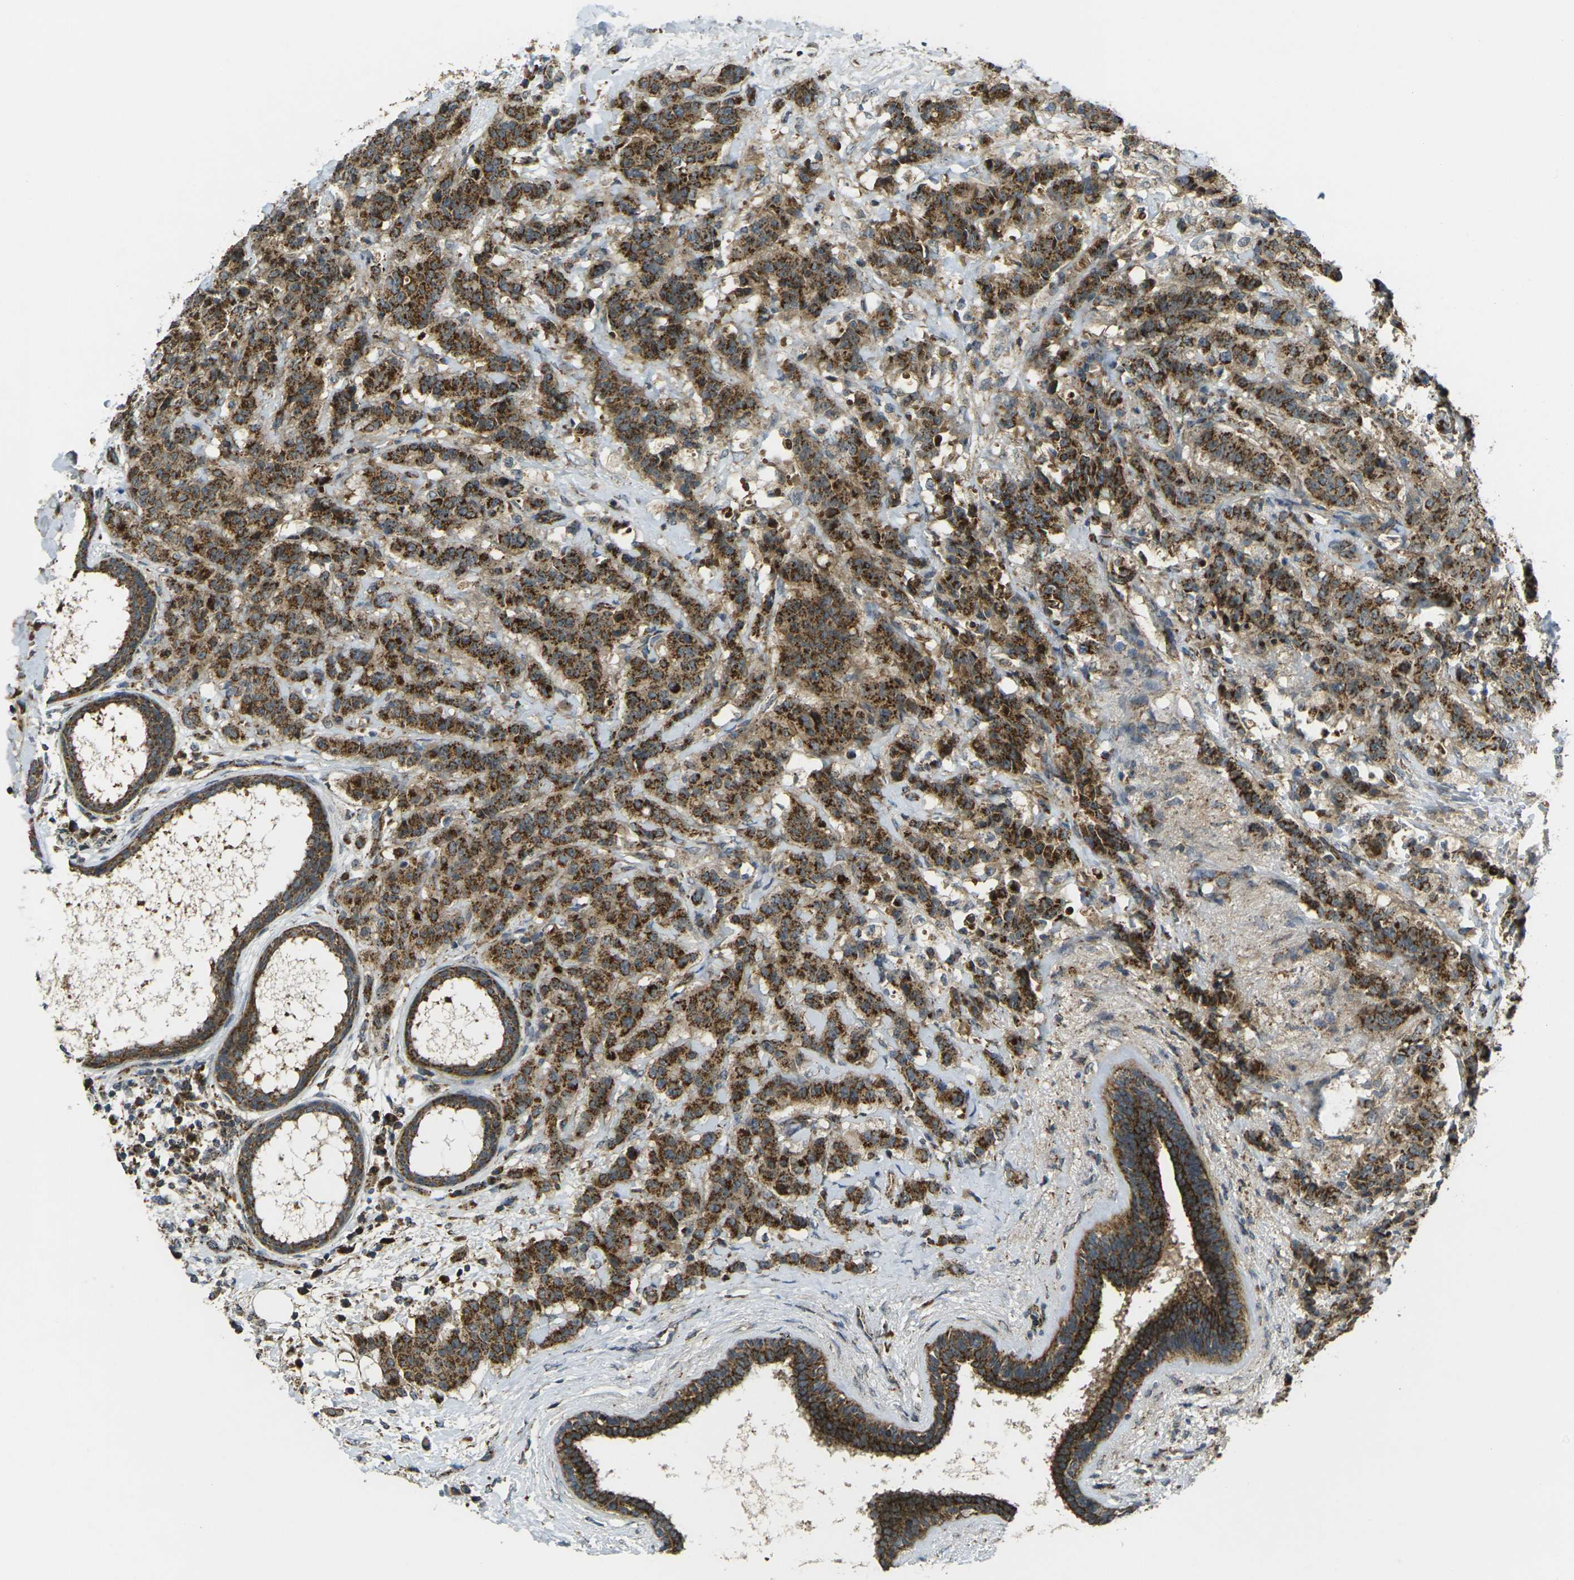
{"staining": {"intensity": "strong", "quantity": ">75%", "location": "cytoplasmic/membranous"}, "tissue": "breast cancer", "cell_type": "Tumor cells", "image_type": "cancer", "snomed": [{"axis": "morphology", "description": "Duct carcinoma"}, {"axis": "topography", "description": "Breast"}], "caption": "The photomicrograph displays staining of invasive ductal carcinoma (breast), revealing strong cytoplasmic/membranous protein staining (brown color) within tumor cells.", "gene": "IGF1R", "patient": {"sex": "female", "age": 40}}